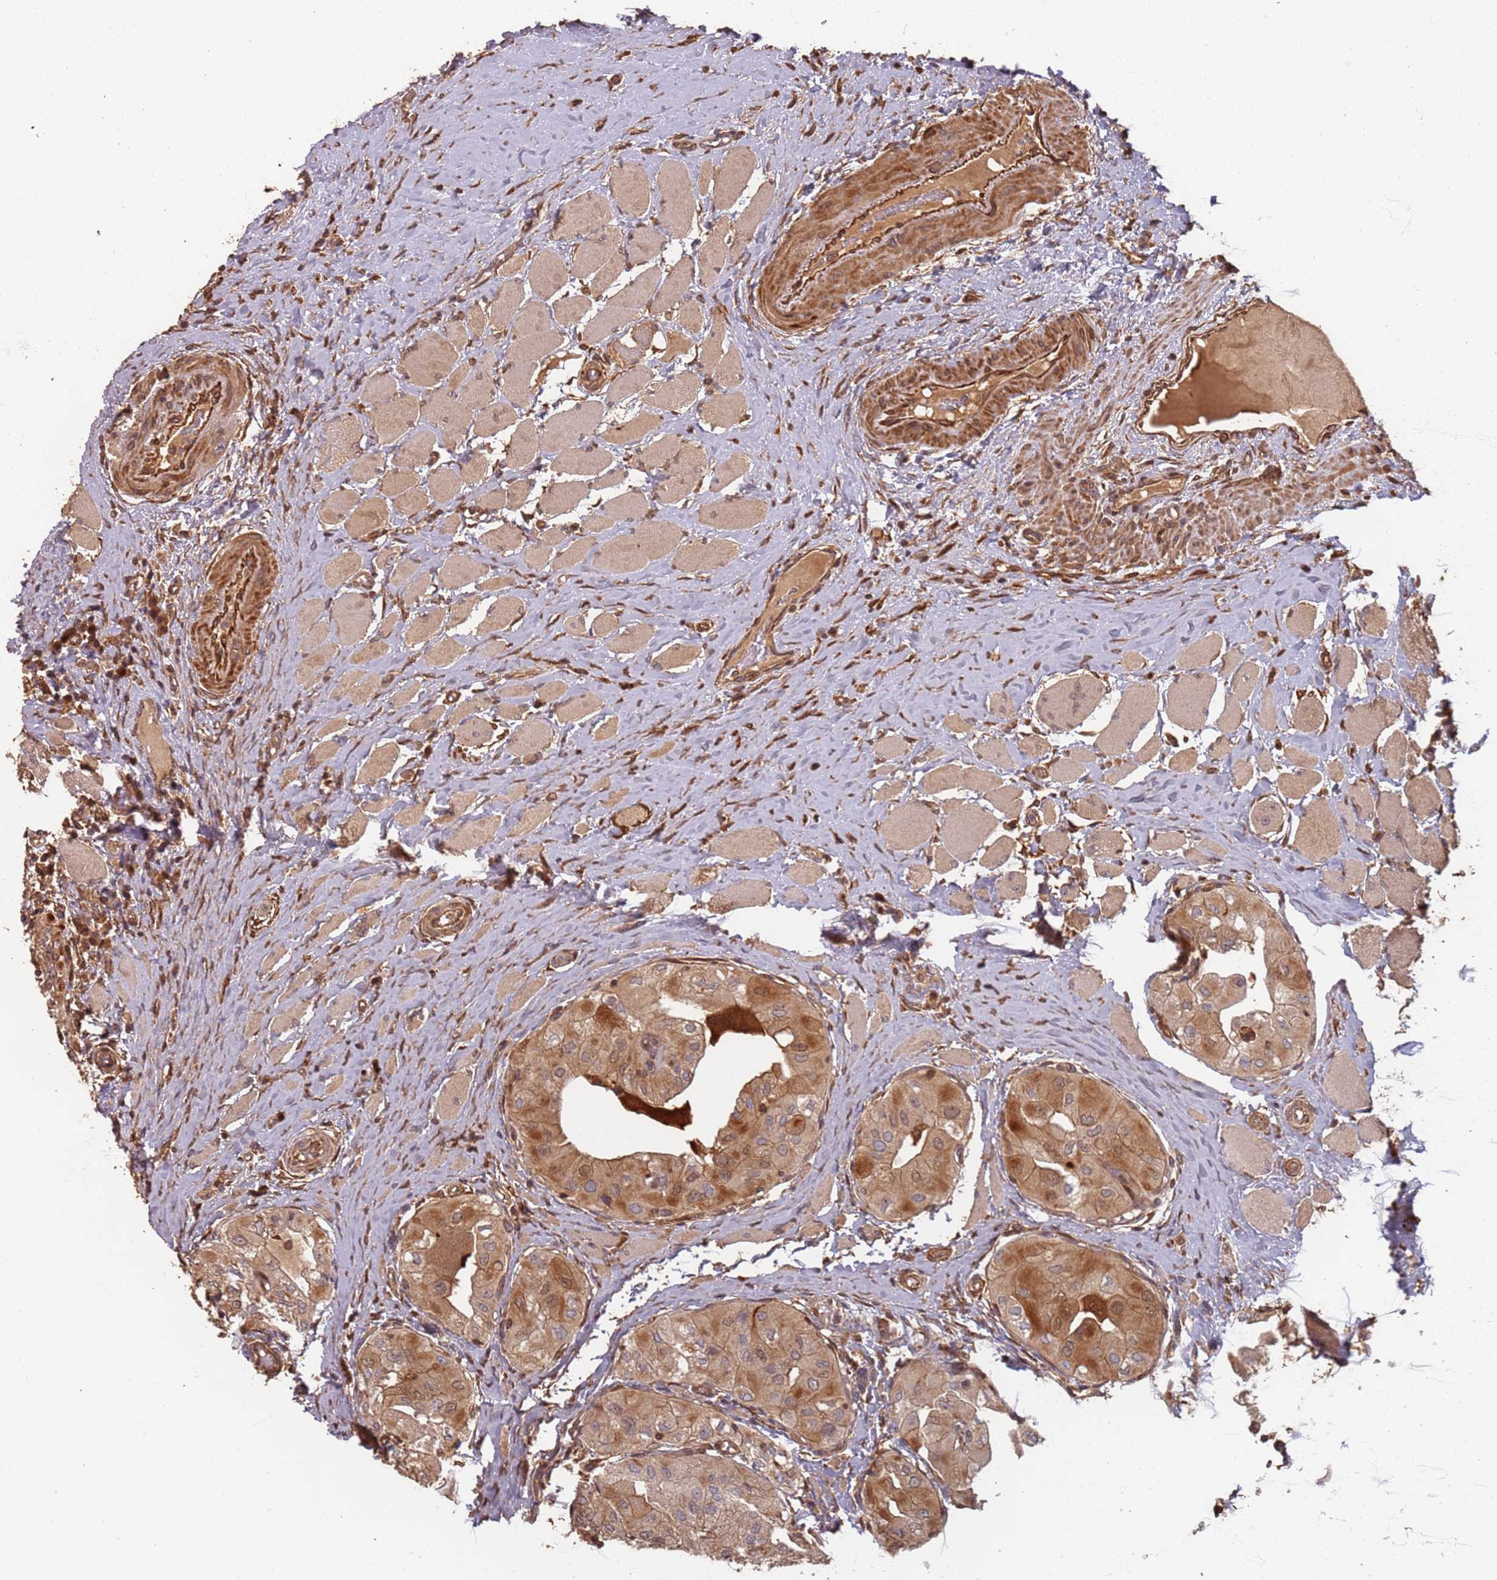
{"staining": {"intensity": "moderate", "quantity": ">75%", "location": "cytoplasmic/membranous,nuclear"}, "tissue": "thyroid cancer", "cell_type": "Tumor cells", "image_type": "cancer", "snomed": [{"axis": "morphology", "description": "Papillary adenocarcinoma, NOS"}, {"axis": "topography", "description": "Thyroid gland"}], "caption": "High-power microscopy captured an IHC photomicrograph of thyroid cancer, revealing moderate cytoplasmic/membranous and nuclear staining in approximately >75% of tumor cells.", "gene": "SDCCAG8", "patient": {"sex": "female", "age": 59}}